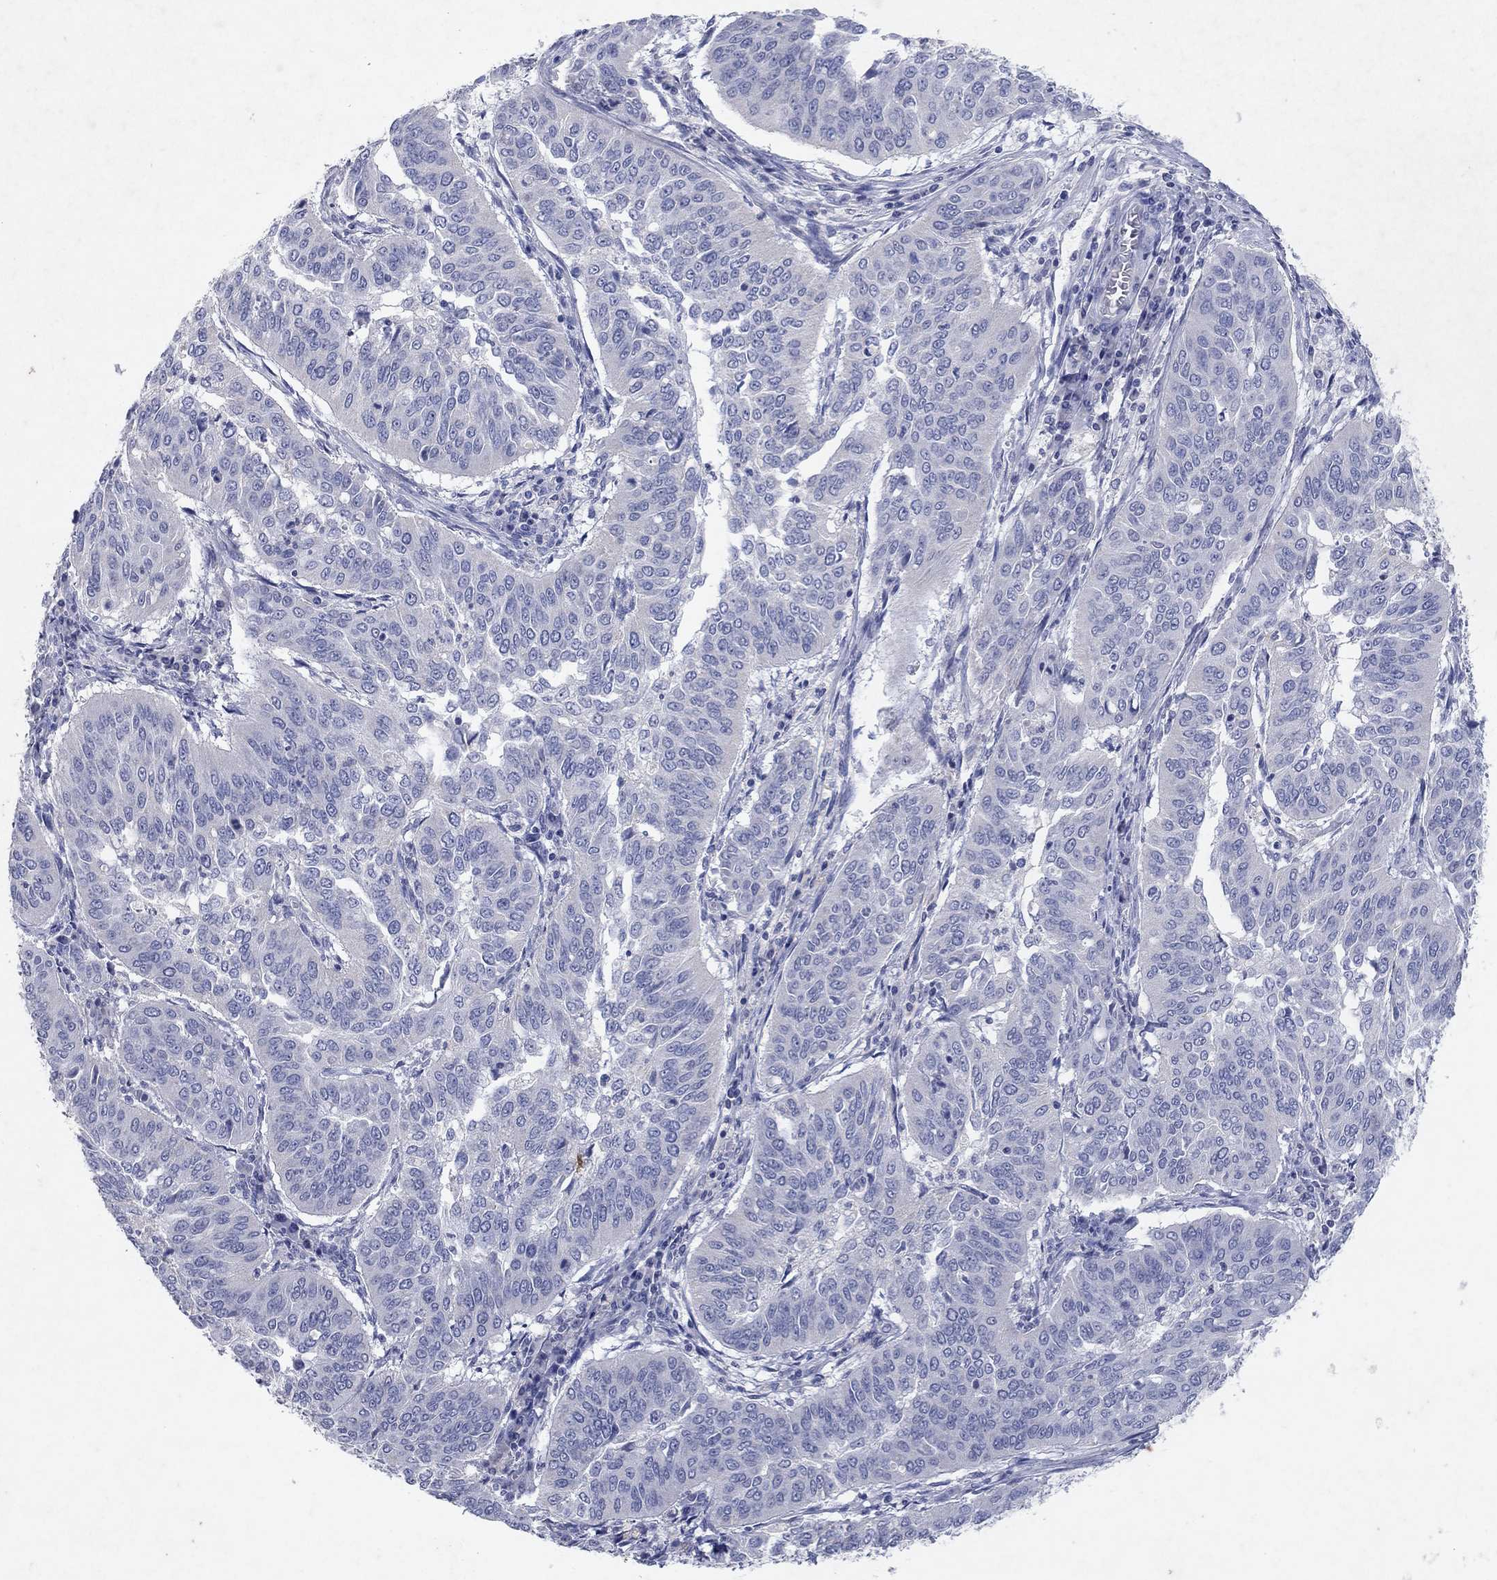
{"staining": {"intensity": "negative", "quantity": "none", "location": "none"}, "tissue": "cervical cancer", "cell_type": "Tumor cells", "image_type": "cancer", "snomed": [{"axis": "morphology", "description": "Normal tissue, NOS"}, {"axis": "morphology", "description": "Squamous cell carcinoma, NOS"}, {"axis": "topography", "description": "Cervix"}], "caption": "This is an immunohistochemistry (IHC) photomicrograph of cervical squamous cell carcinoma. There is no expression in tumor cells.", "gene": "KRT40", "patient": {"sex": "female", "age": 39}}